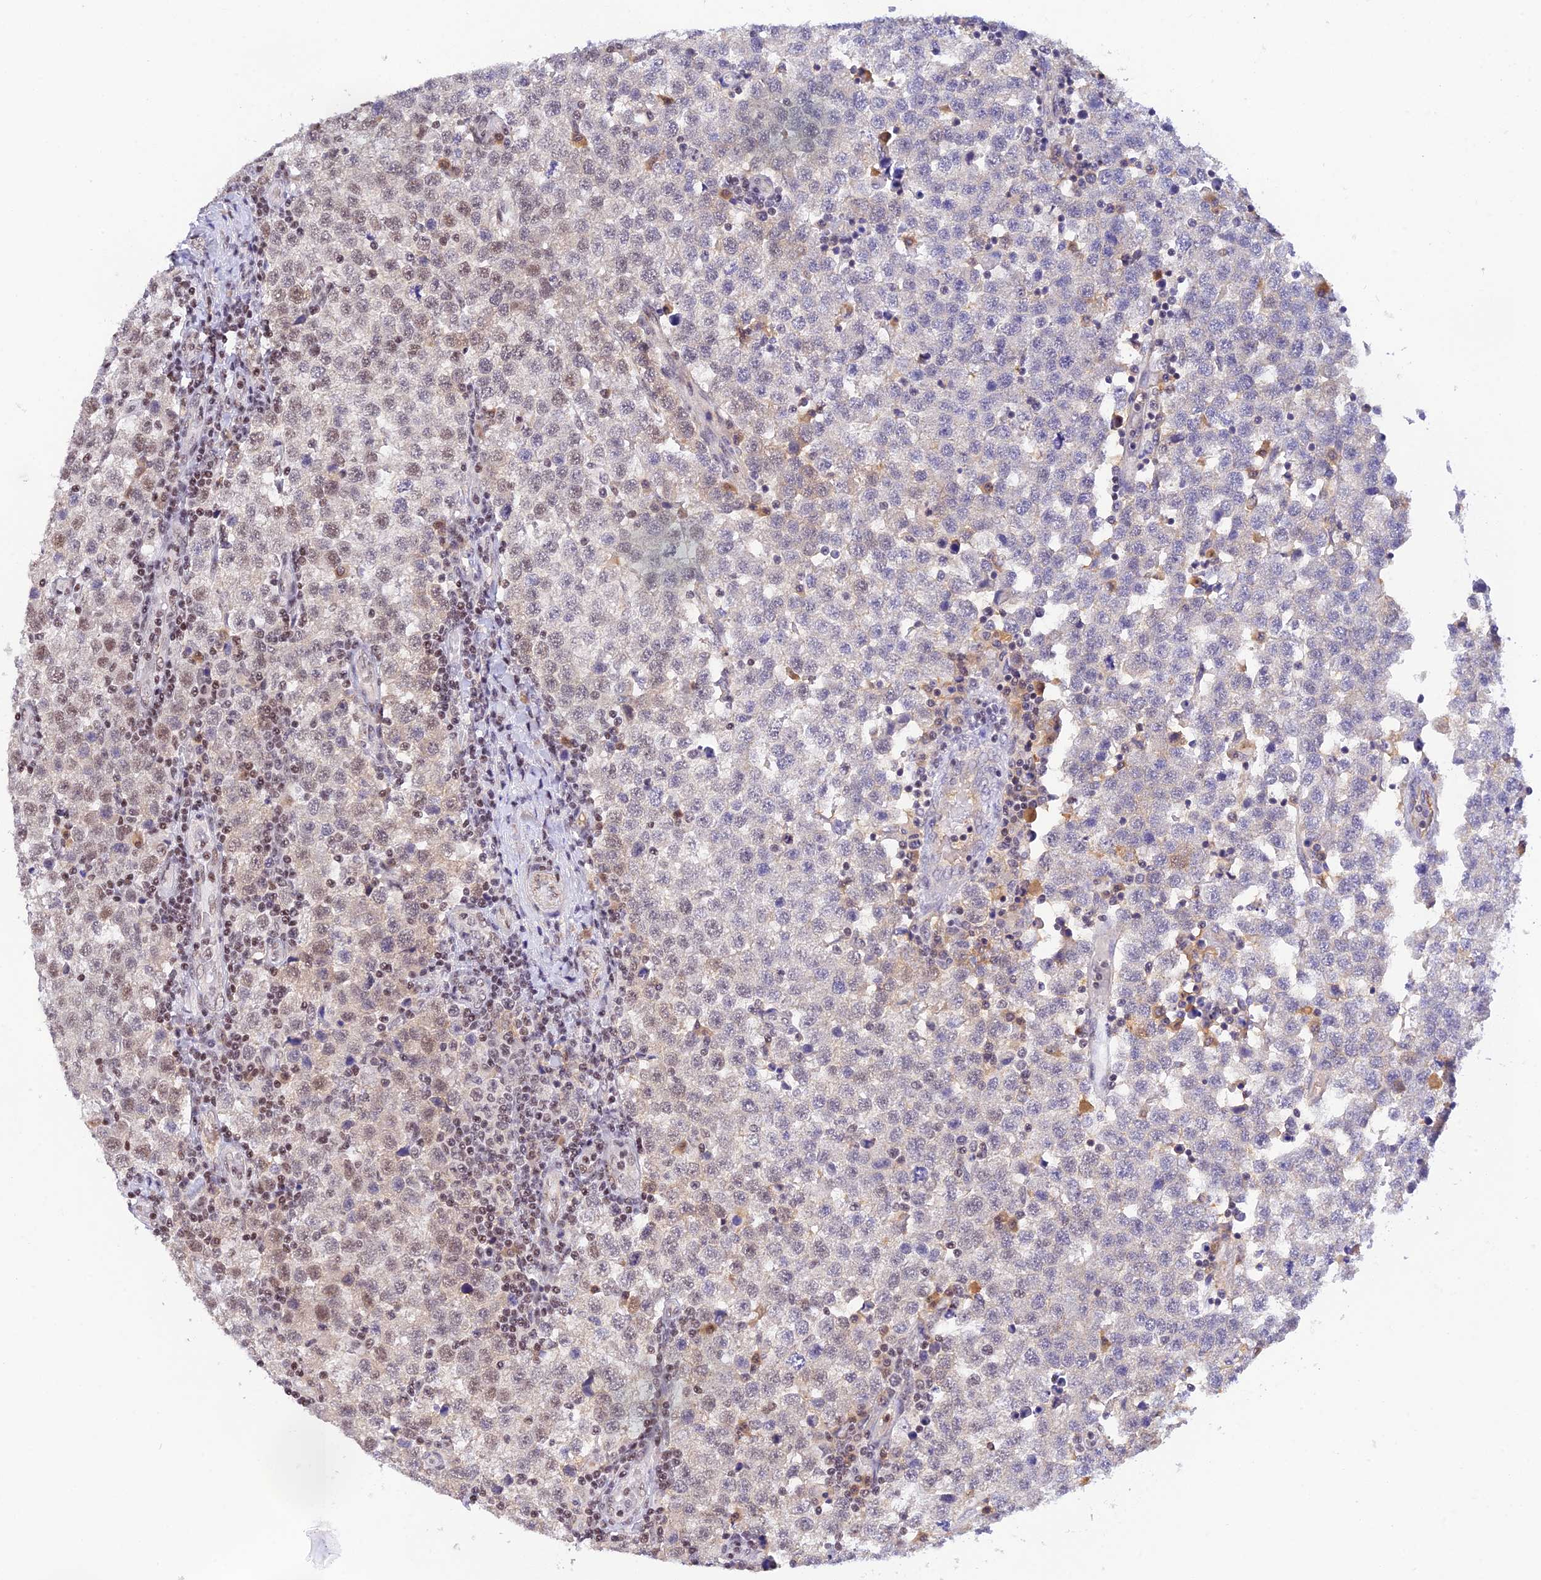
{"staining": {"intensity": "moderate", "quantity": "<25%", "location": "nuclear"}, "tissue": "testis cancer", "cell_type": "Tumor cells", "image_type": "cancer", "snomed": [{"axis": "morphology", "description": "Seminoma, NOS"}, {"axis": "topography", "description": "Testis"}], "caption": "Human seminoma (testis) stained with a brown dye demonstrates moderate nuclear positive expression in approximately <25% of tumor cells.", "gene": "THAP11", "patient": {"sex": "male", "age": 34}}